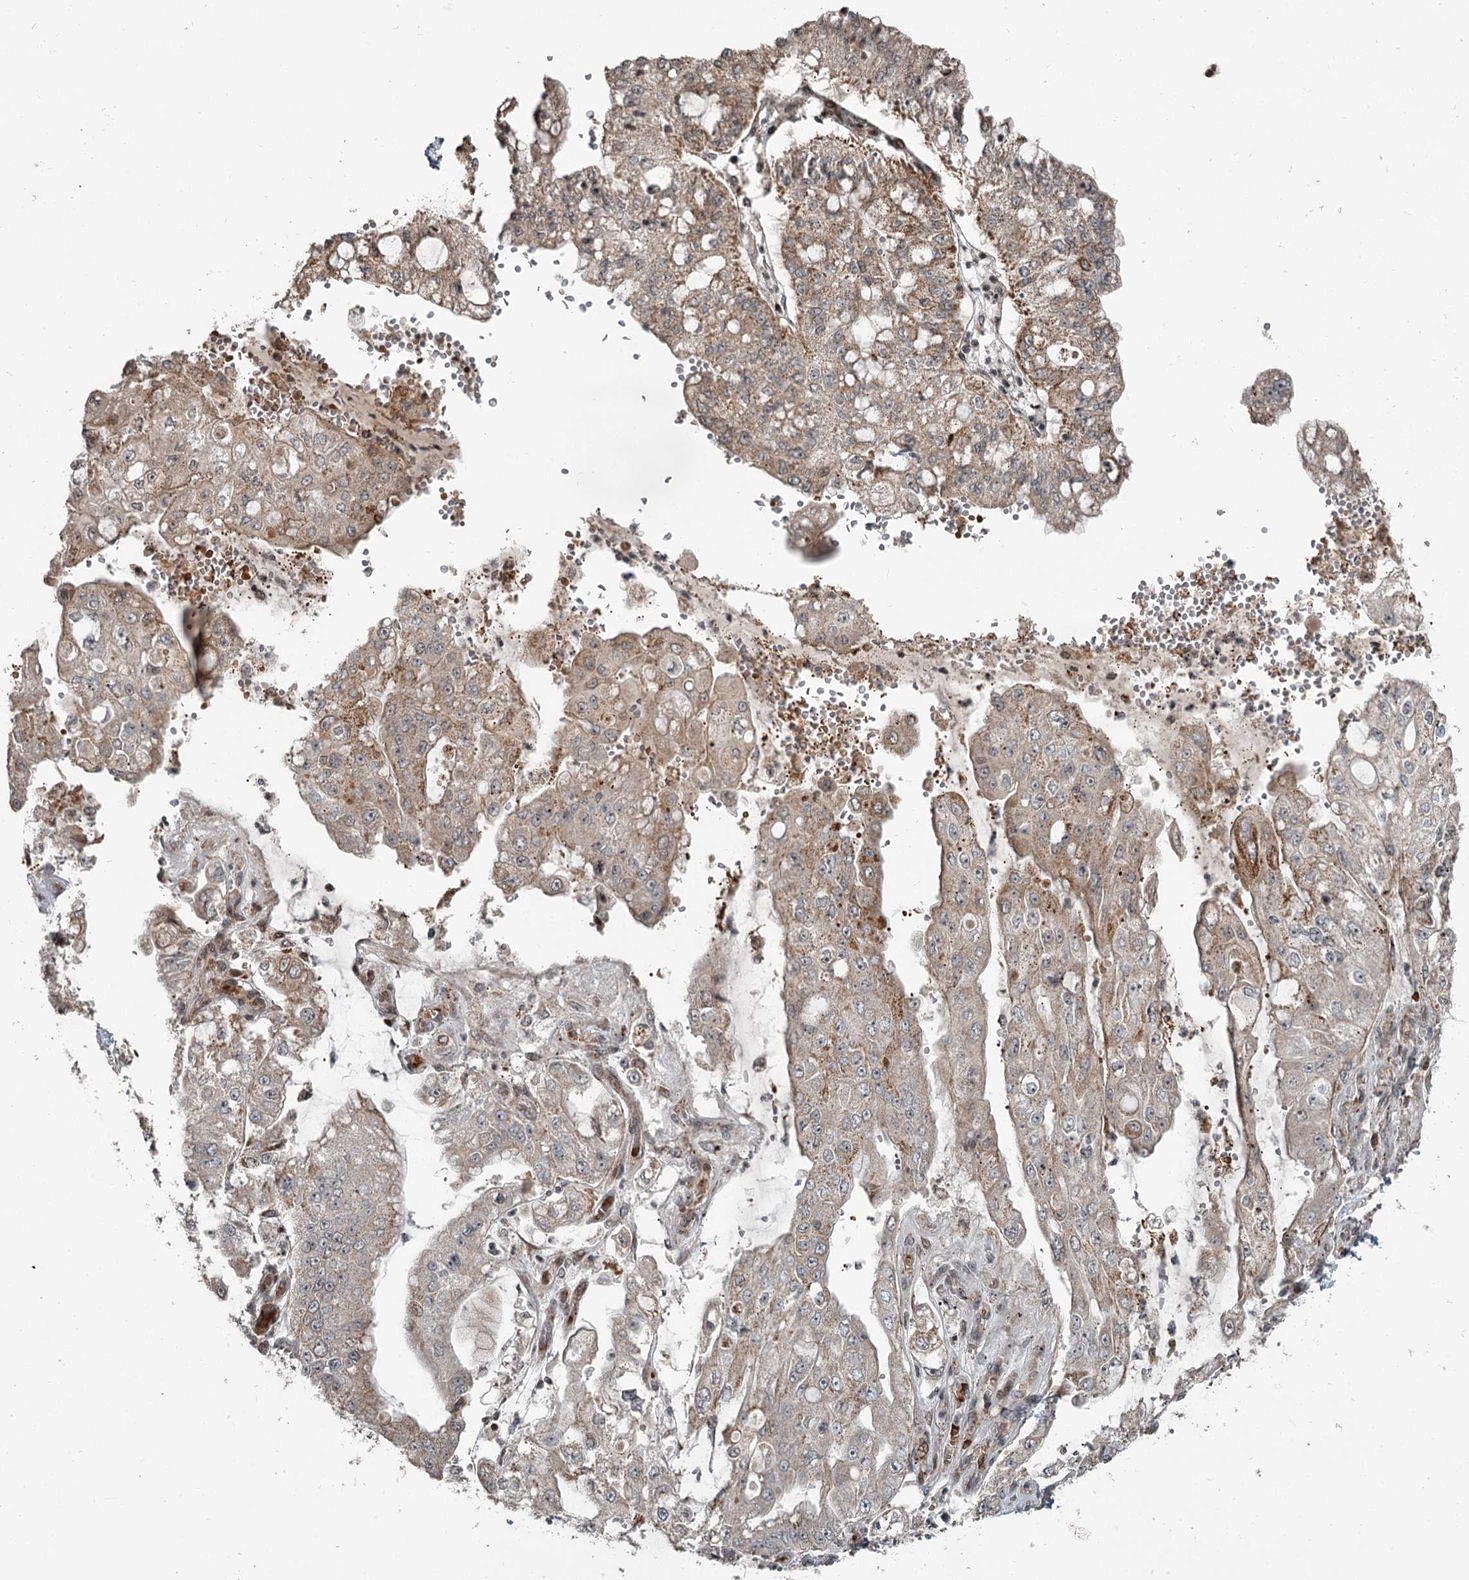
{"staining": {"intensity": "weak", "quantity": "25%-75%", "location": "cytoplasmic/membranous"}, "tissue": "stomach cancer", "cell_type": "Tumor cells", "image_type": "cancer", "snomed": [{"axis": "morphology", "description": "Adenocarcinoma, NOS"}, {"axis": "topography", "description": "Stomach"}], "caption": "Protein expression analysis of human stomach cancer reveals weak cytoplasmic/membranous expression in approximately 25%-75% of tumor cells.", "gene": "RASSF8", "patient": {"sex": "male", "age": 76}}